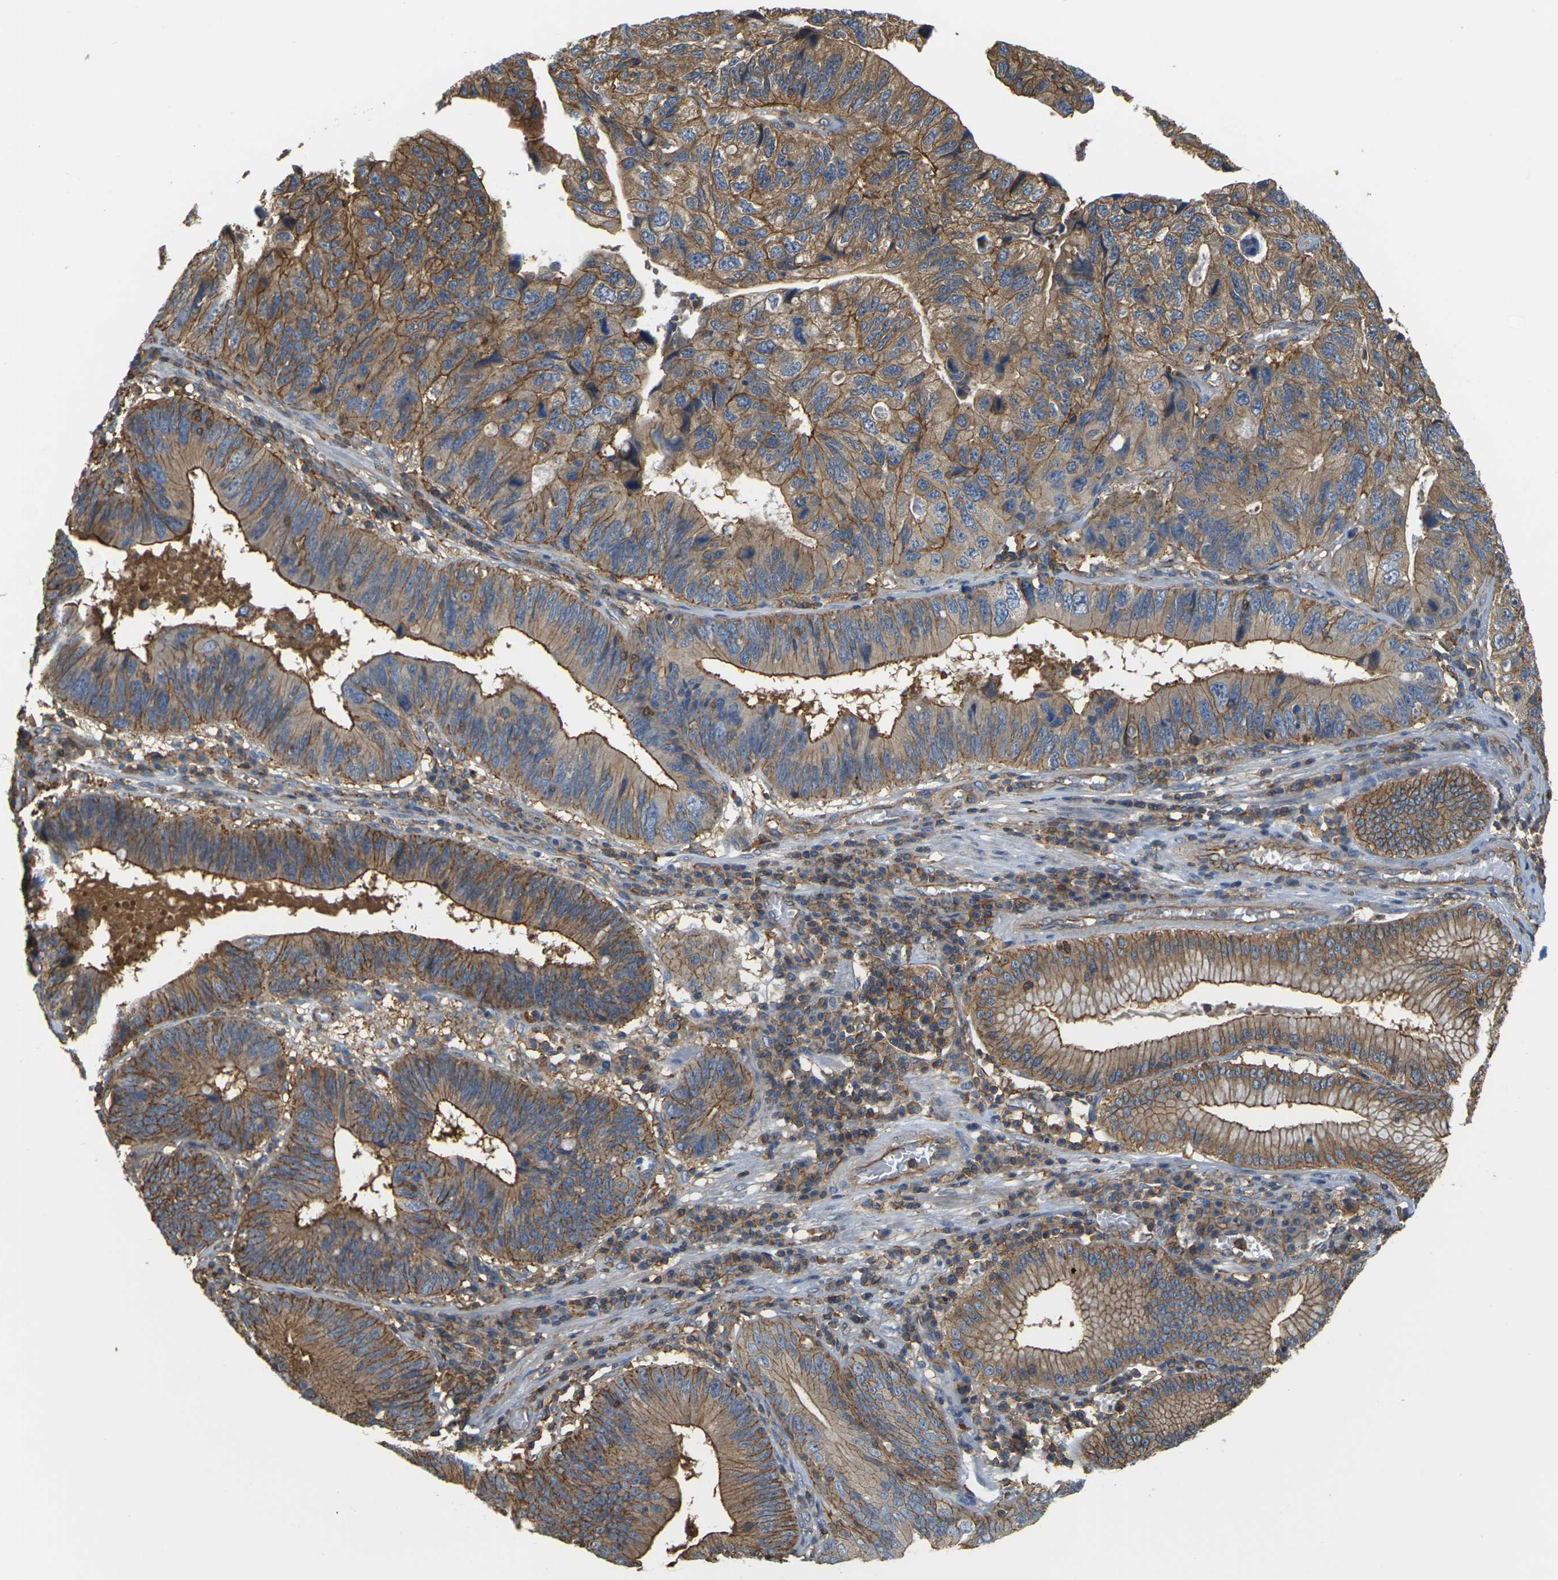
{"staining": {"intensity": "moderate", "quantity": ">75%", "location": "cytoplasmic/membranous"}, "tissue": "stomach cancer", "cell_type": "Tumor cells", "image_type": "cancer", "snomed": [{"axis": "morphology", "description": "Adenocarcinoma, NOS"}, {"axis": "topography", "description": "Stomach"}], "caption": "DAB (3,3'-diaminobenzidine) immunohistochemical staining of human stomach cancer (adenocarcinoma) demonstrates moderate cytoplasmic/membranous protein staining in about >75% of tumor cells.", "gene": "IQGAP1", "patient": {"sex": "male", "age": 59}}